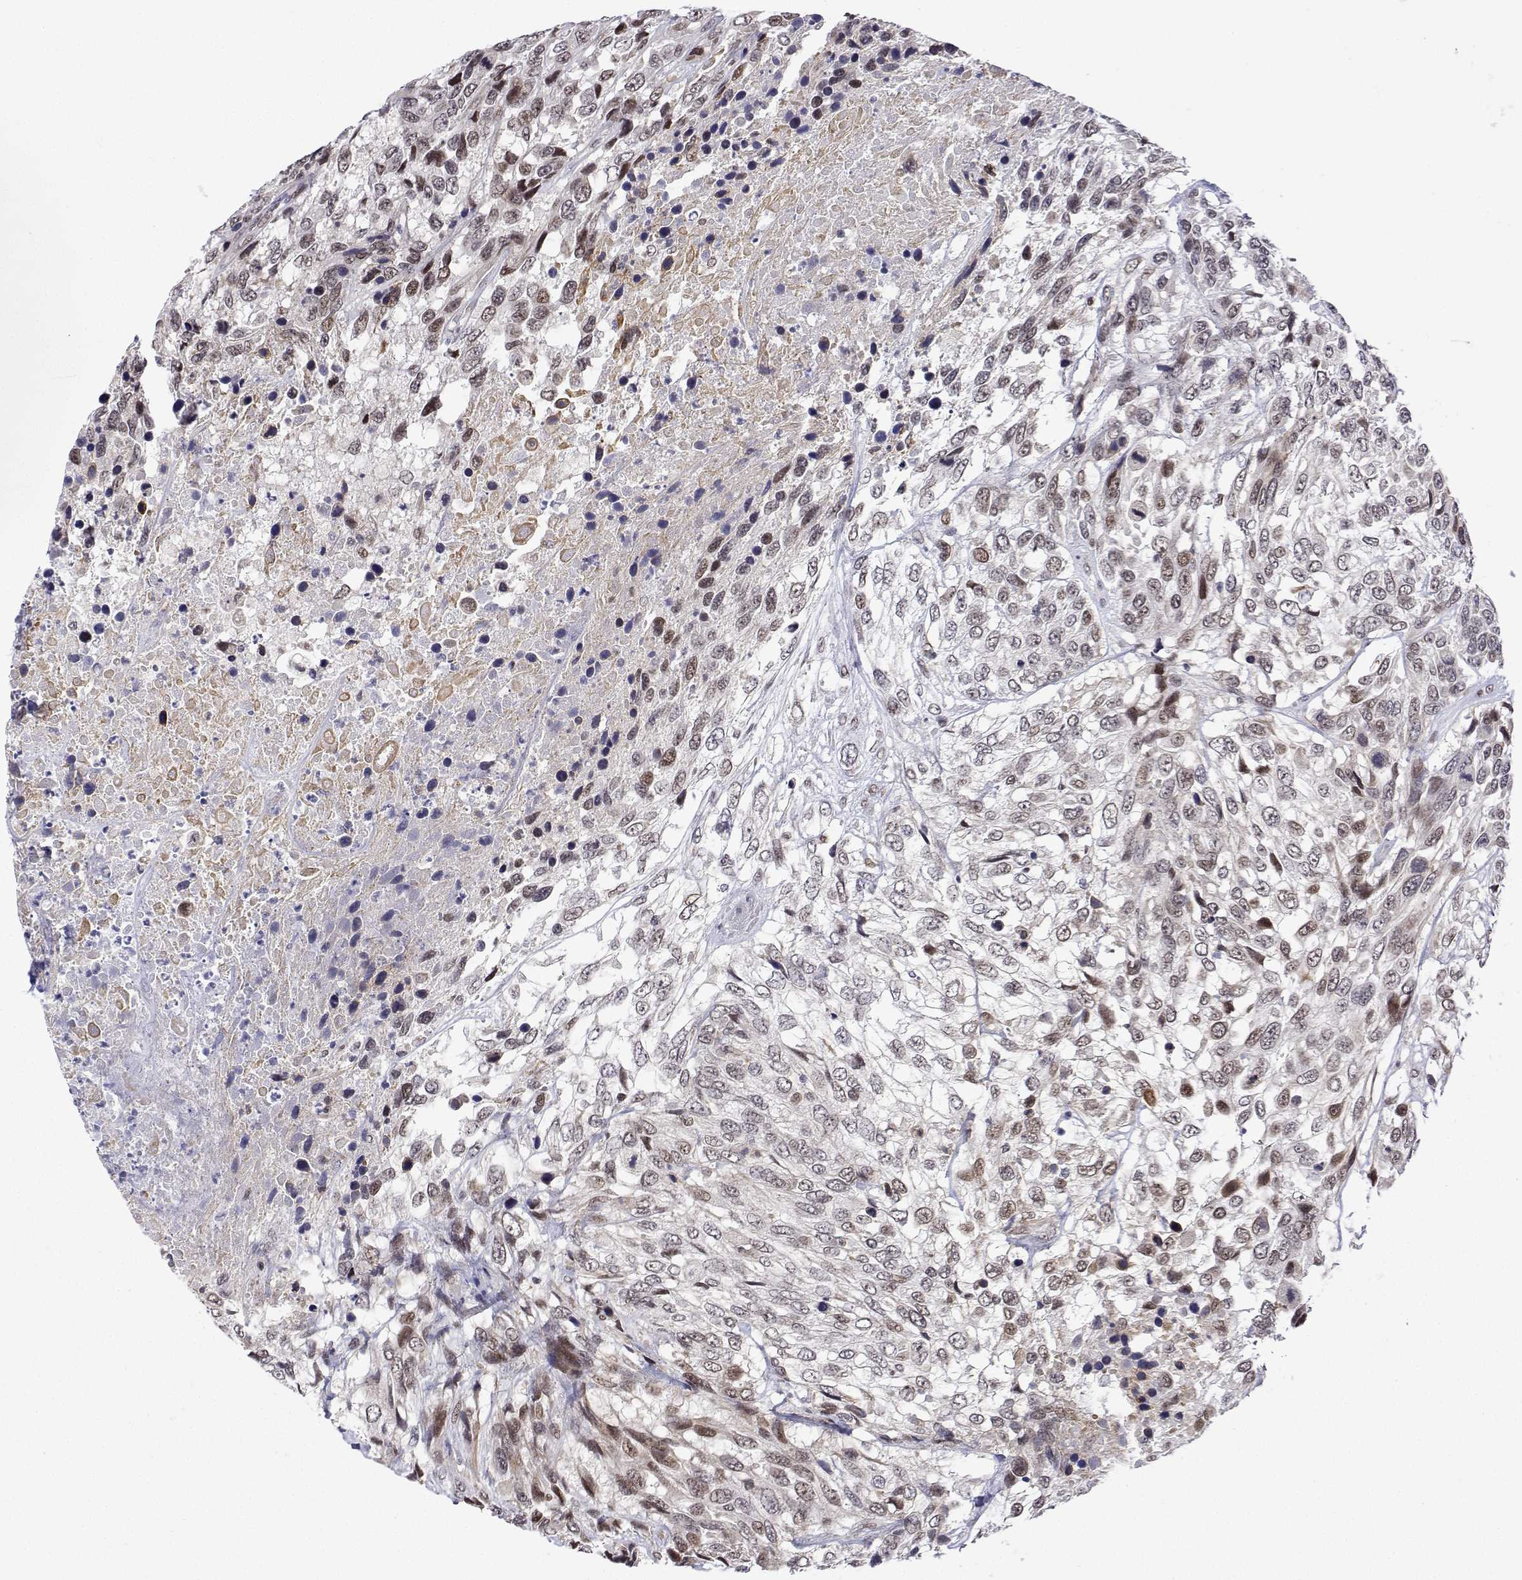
{"staining": {"intensity": "moderate", "quantity": "25%-75%", "location": "nuclear"}, "tissue": "urothelial cancer", "cell_type": "Tumor cells", "image_type": "cancer", "snomed": [{"axis": "morphology", "description": "Urothelial carcinoma, High grade"}, {"axis": "topography", "description": "Urinary bladder"}], "caption": "Protein expression by immunohistochemistry (IHC) exhibits moderate nuclear positivity in about 25%-75% of tumor cells in urothelial carcinoma (high-grade).", "gene": "XPC", "patient": {"sex": "female", "age": 70}}